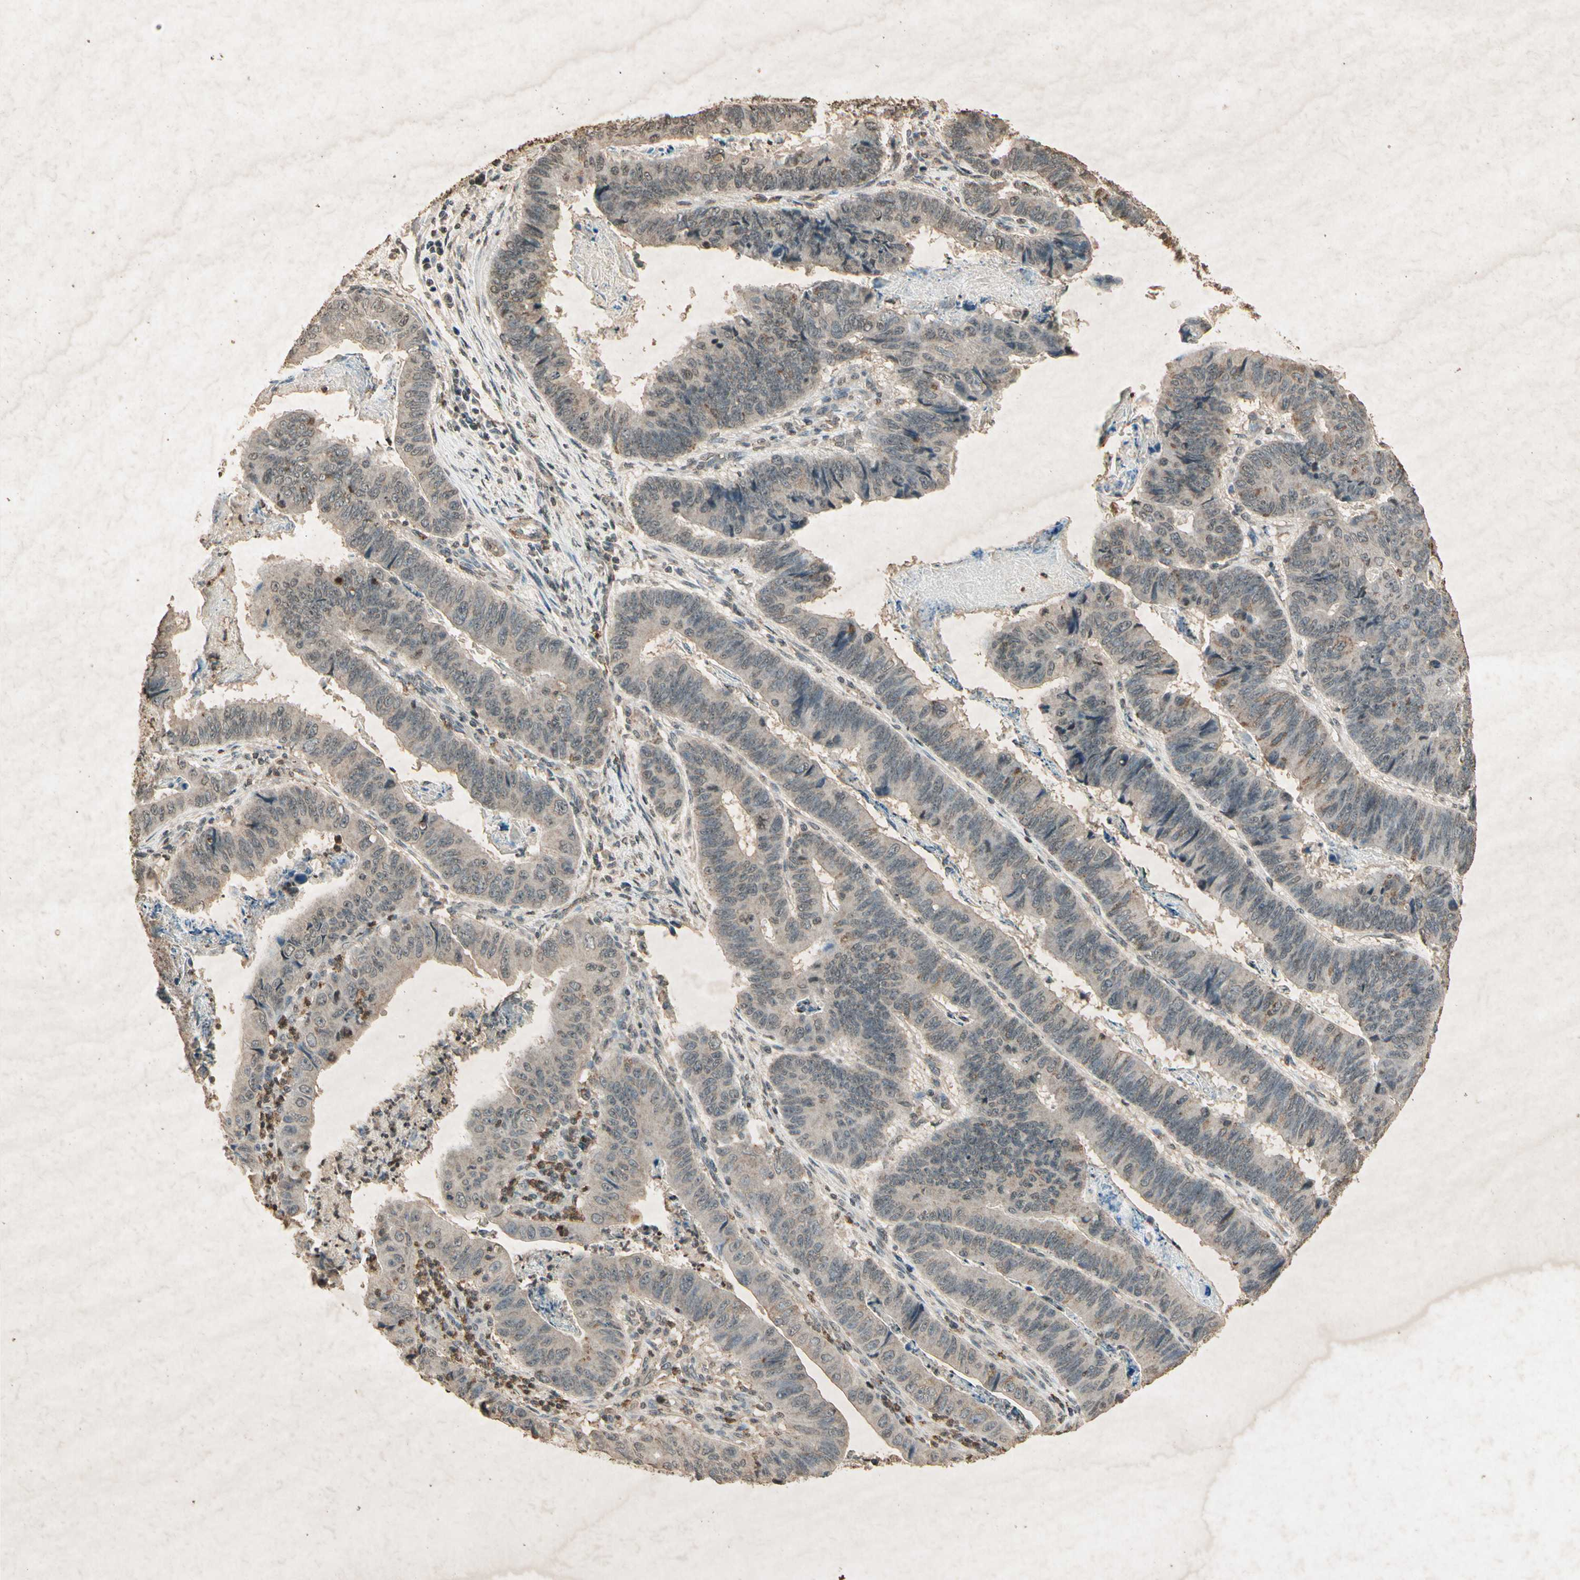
{"staining": {"intensity": "weak", "quantity": "25%-75%", "location": "cytoplasmic/membranous"}, "tissue": "stomach cancer", "cell_type": "Tumor cells", "image_type": "cancer", "snomed": [{"axis": "morphology", "description": "Adenocarcinoma, NOS"}, {"axis": "topography", "description": "Stomach, lower"}], "caption": "Stomach adenocarcinoma stained for a protein shows weak cytoplasmic/membranous positivity in tumor cells. (DAB IHC, brown staining for protein, blue staining for nuclei).", "gene": "GC", "patient": {"sex": "male", "age": 77}}